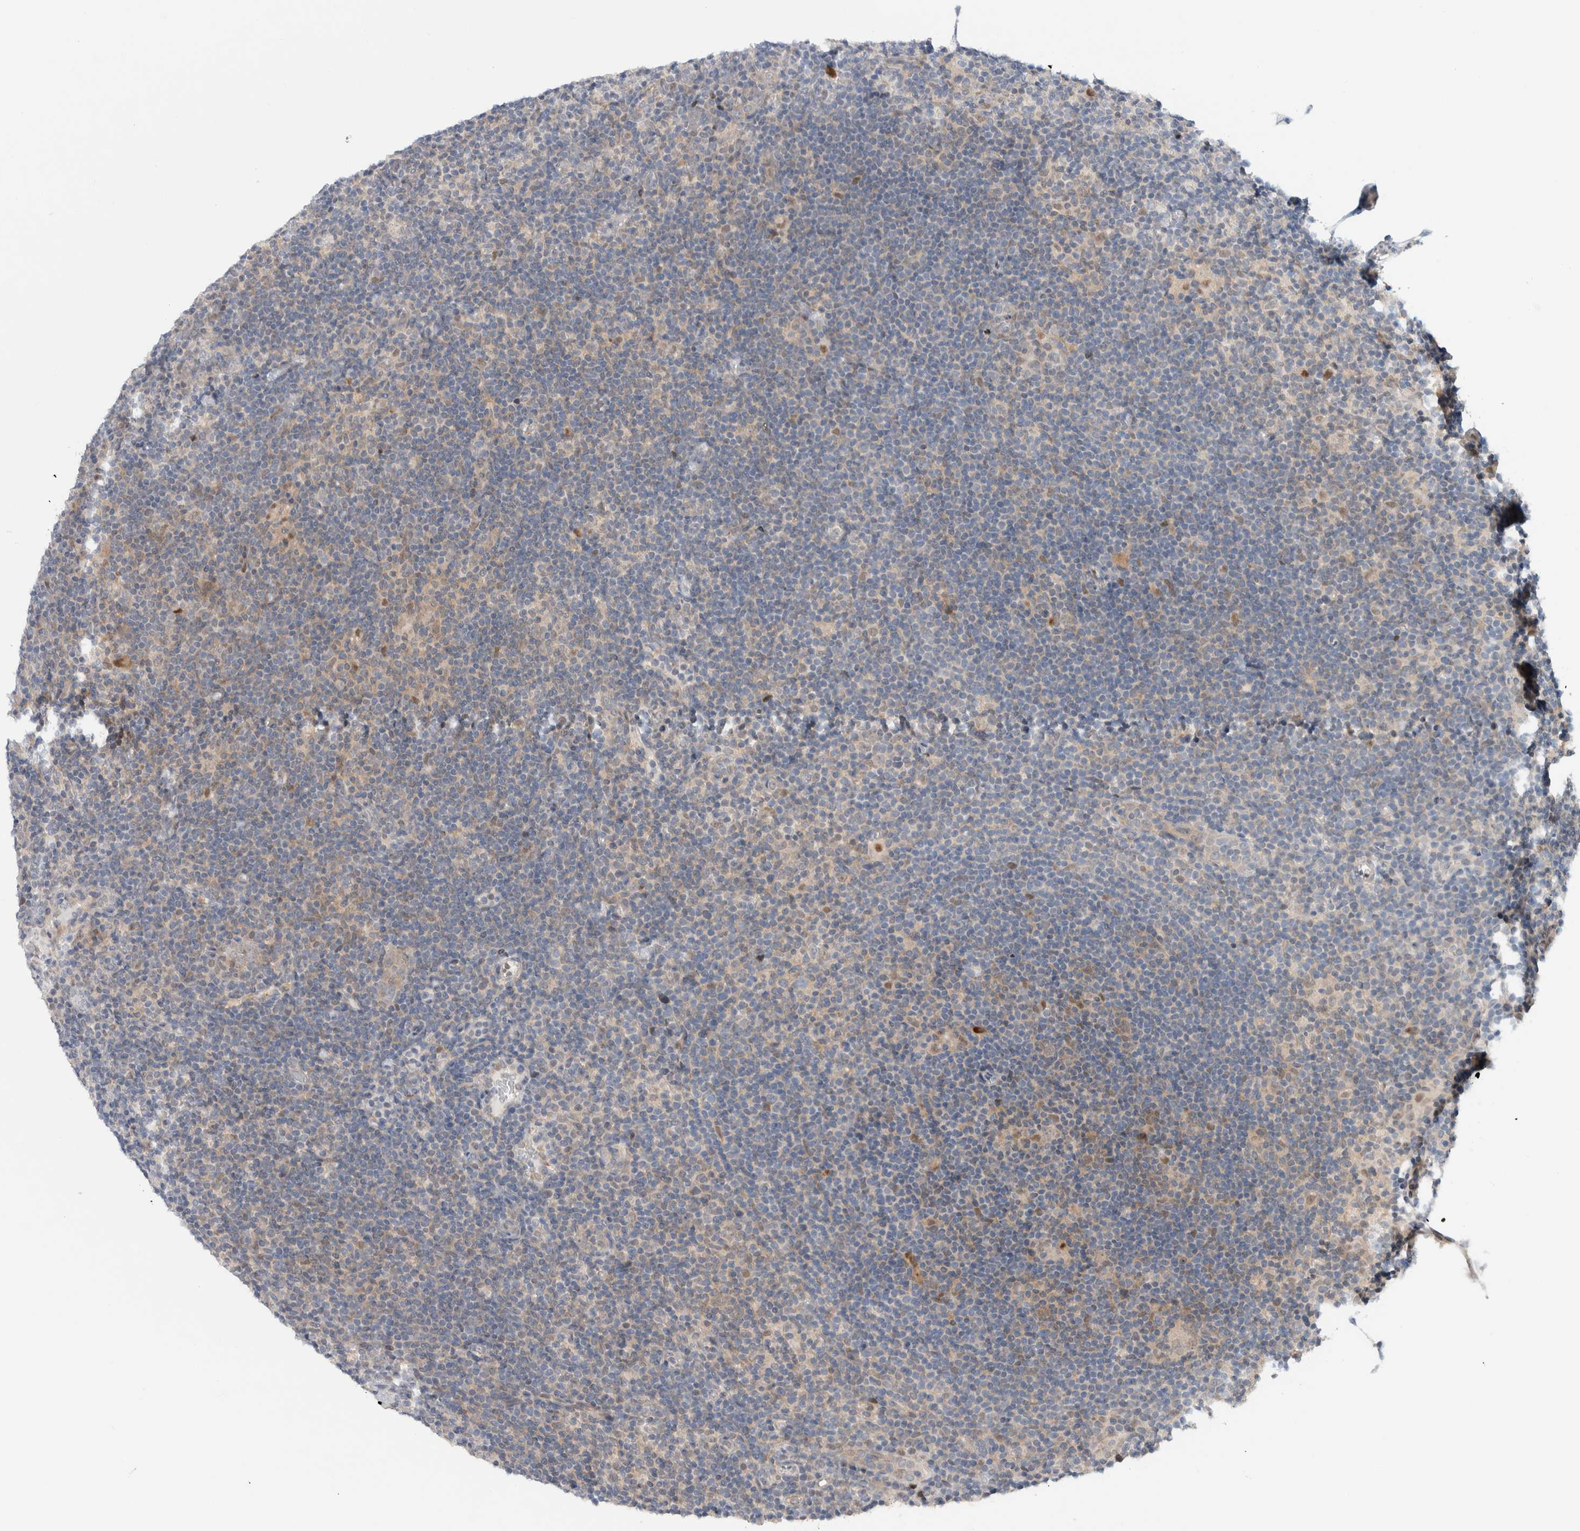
{"staining": {"intensity": "negative", "quantity": "none", "location": "none"}, "tissue": "lymphoma", "cell_type": "Tumor cells", "image_type": "cancer", "snomed": [{"axis": "morphology", "description": "Hodgkin's disease, NOS"}, {"axis": "topography", "description": "Lymph node"}], "caption": "This is an IHC histopathology image of human Hodgkin's disease. There is no staining in tumor cells.", "gene": "NCR3LG1", "patient": {"sex": "female", "age": 57}}